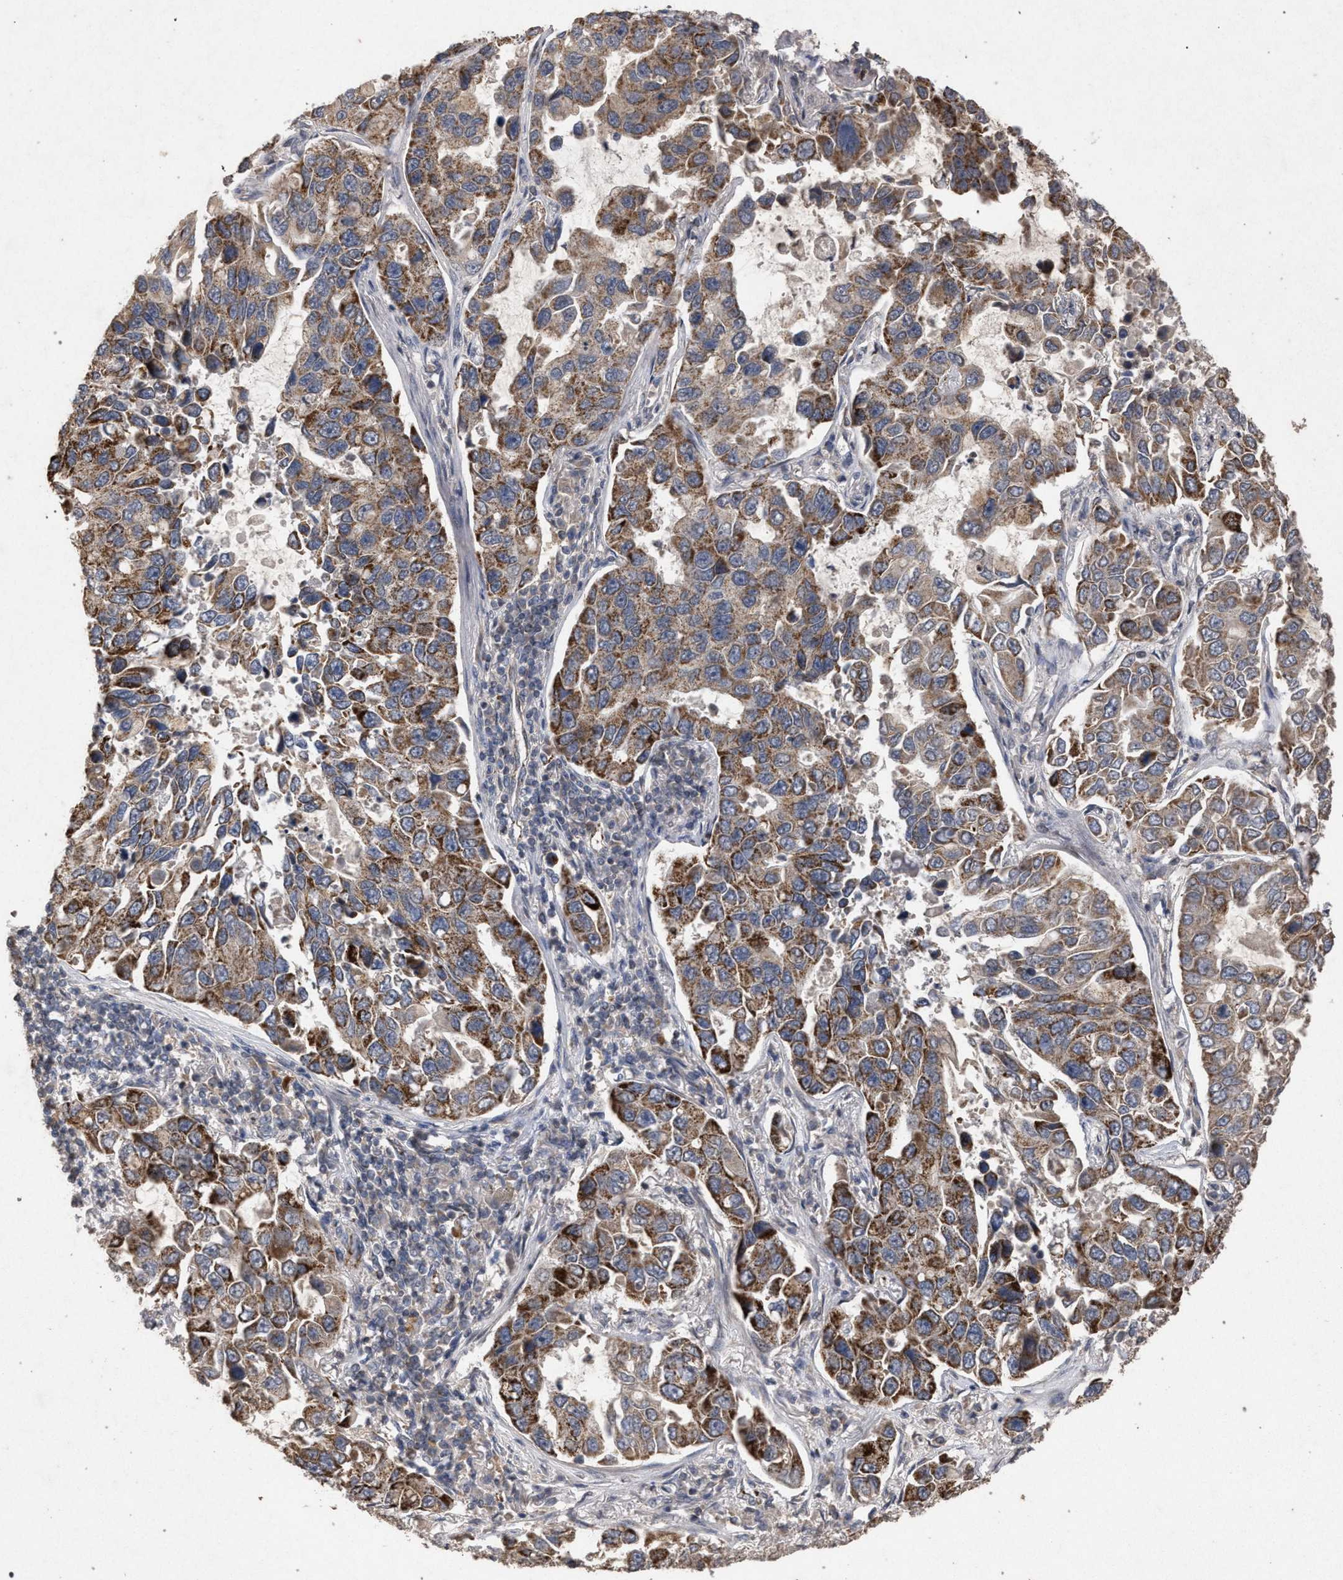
{"staining": {"intensity": "strong", "quantity": ">75%", "location": "cytoplasmic/membranous"}, "tissue": "lung cancer", "cell_type": "Tumor cells", "image_type": "cancer", "snomed": [{"axis": "morphology", "description": "Adenocarcinoma, NOS"}, {"axis": "topography", "description": "Lung"}], "caption": "High-magnification brightfield microscopy of lung cancer stained with DAB (3,3'-diaminobenzidine) (brown) and counterstained with hematoxylin (blue). tumor cells exhibit strong cytoplasmic/membranous expression is identified in approximately>75% of cells. (brown staining indicates protein expression, while blue staining denotes nuclei).", "gene": "PKD2L1", "patient": {"sex": "male", "age": 64}}